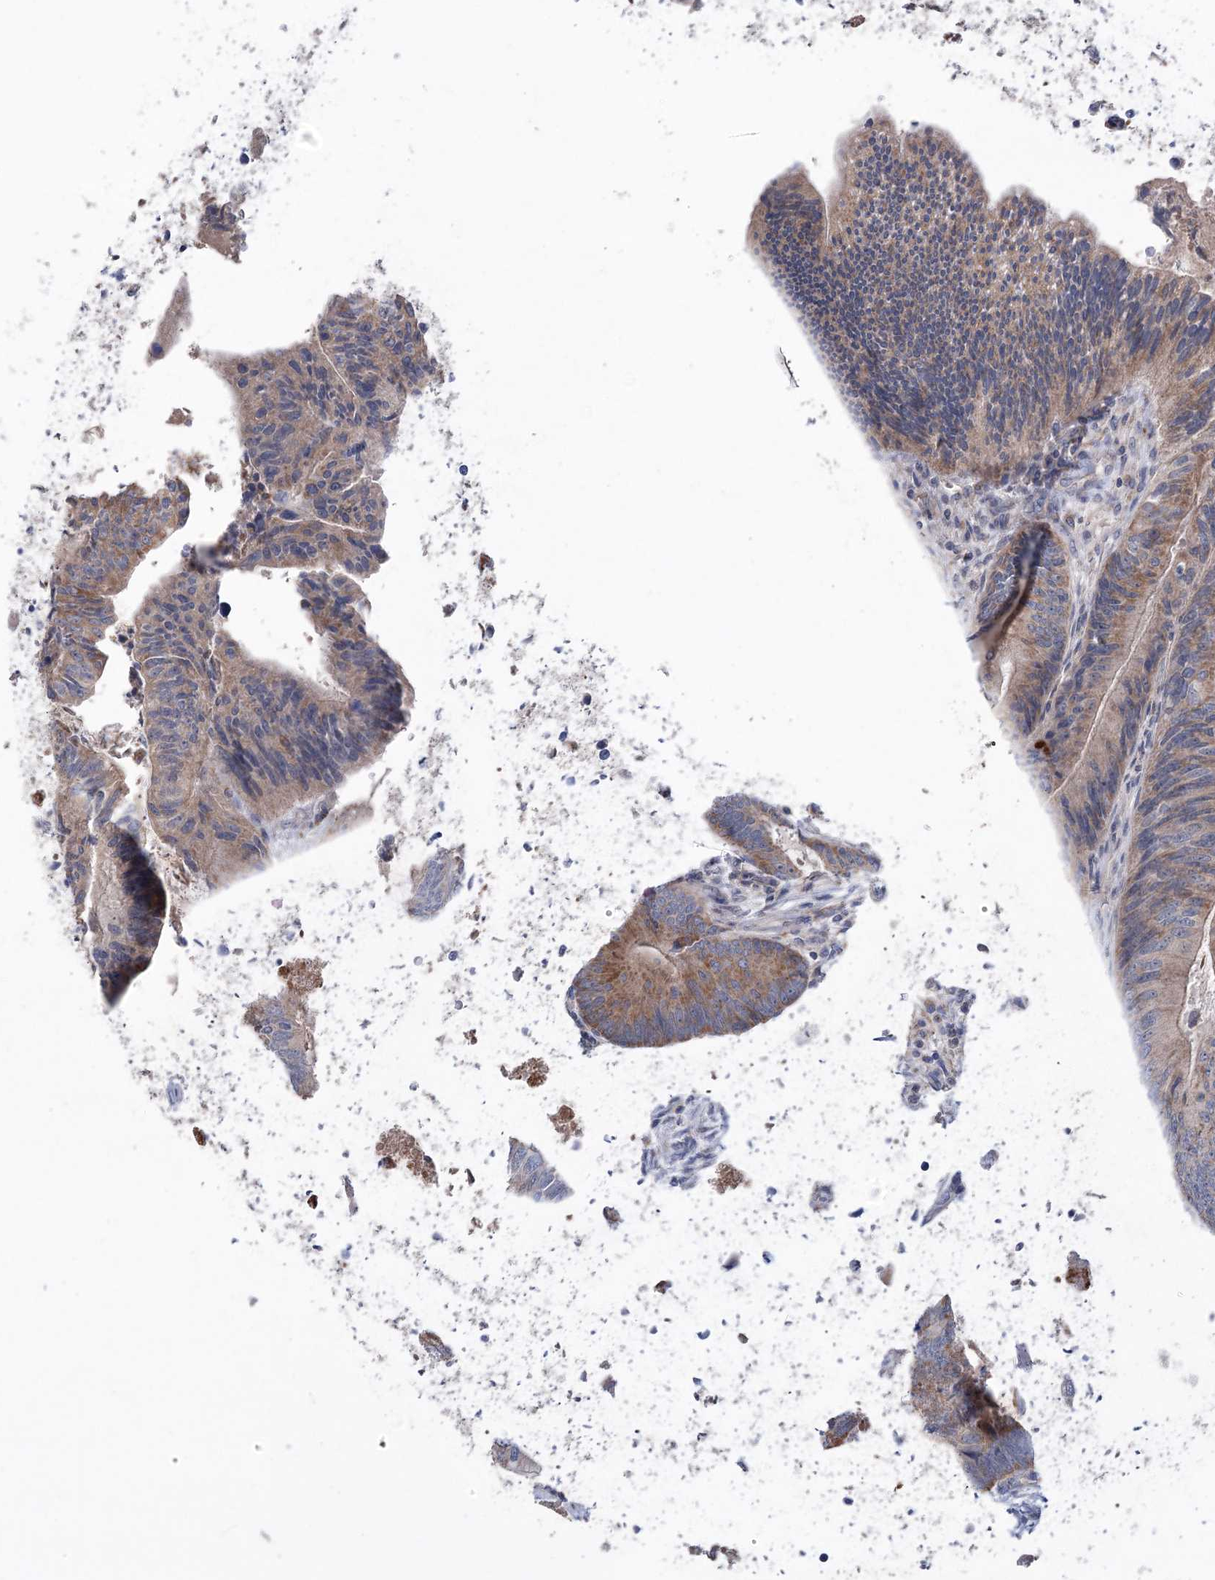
{"staining": {"intensity": "moderate", "quantity": "25%-75%", "location": "cytoplasmic/membranous"}, "tissue": "colorectal cancer", "cell_type": "Tumor cells", "image_type": "cancer", "snomed": [{"axis": "morphology", "description": "Adenocarcinoma, NOS"}, {"axis": "topography", "description": "Colon"}], "caption": "Immunohistochemical staining of human colorectal adenocarcinoma reveals medium levels of moderate cytoplasmic/membranous expression in about 25%-75% of tumor cells.", "gene": "MTCH2", "patient": {"sex": "female", "age": 67}}